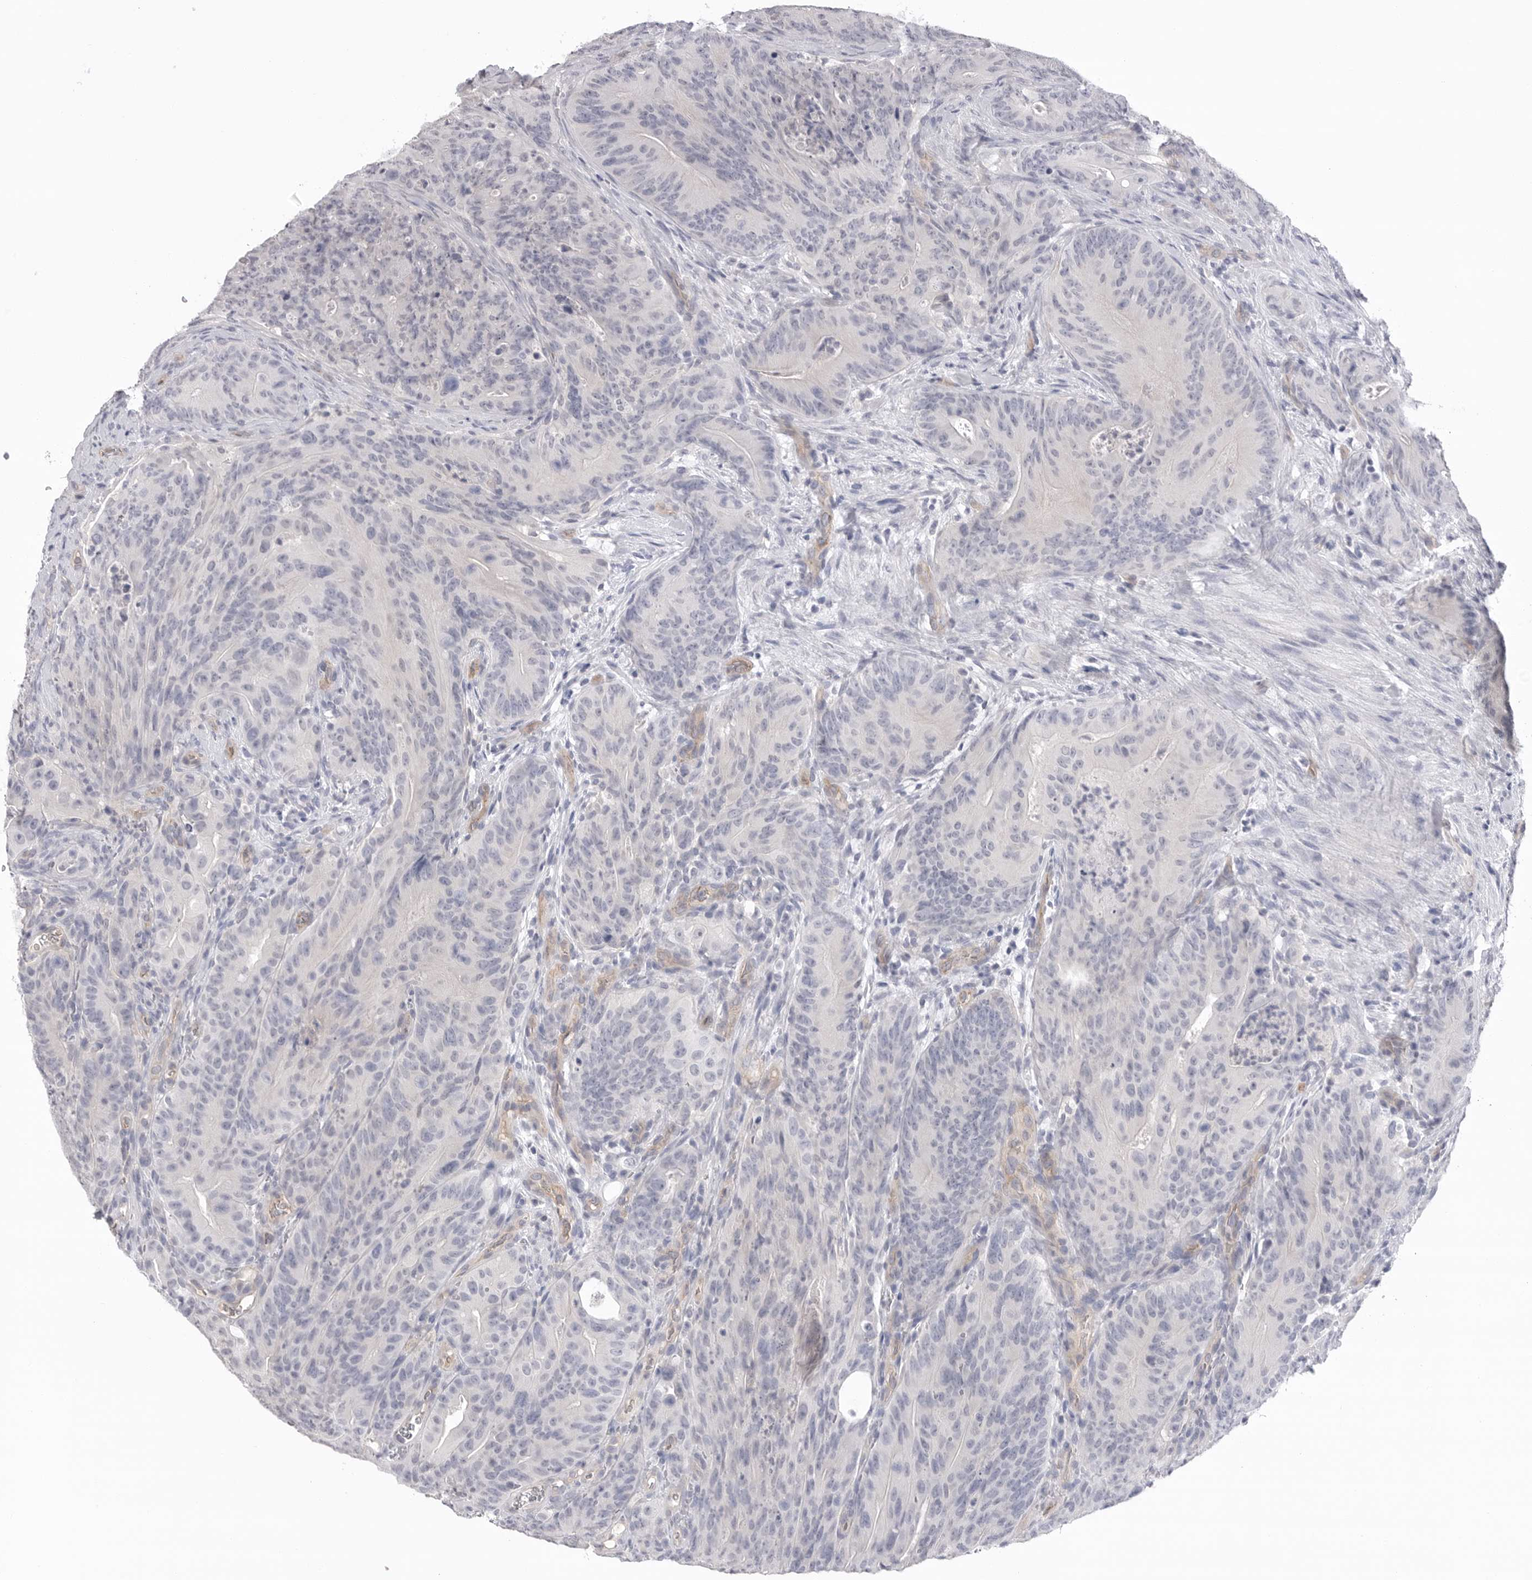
{"staining": {"intensity": "negative", "quantity": "none", "location": "none"}, "tissue": "colorectal cancer", "cell_type": "Tumor cells", "image_type": "cancer", "snomed": [{"axis": "morphology", "description": "Normal tissue, NOS"}, {"axis": "topography", "description": "Colon"}], "caption": "Immunohistochemistry image of human colorectal cancer stained for a protein (brown), which reveals no staining in tumor cells. (DAB immunohistochemistry (IHC), high magnification).", "gene": "DLGAP3", "patient": {"sex": "female", "age": 82}}